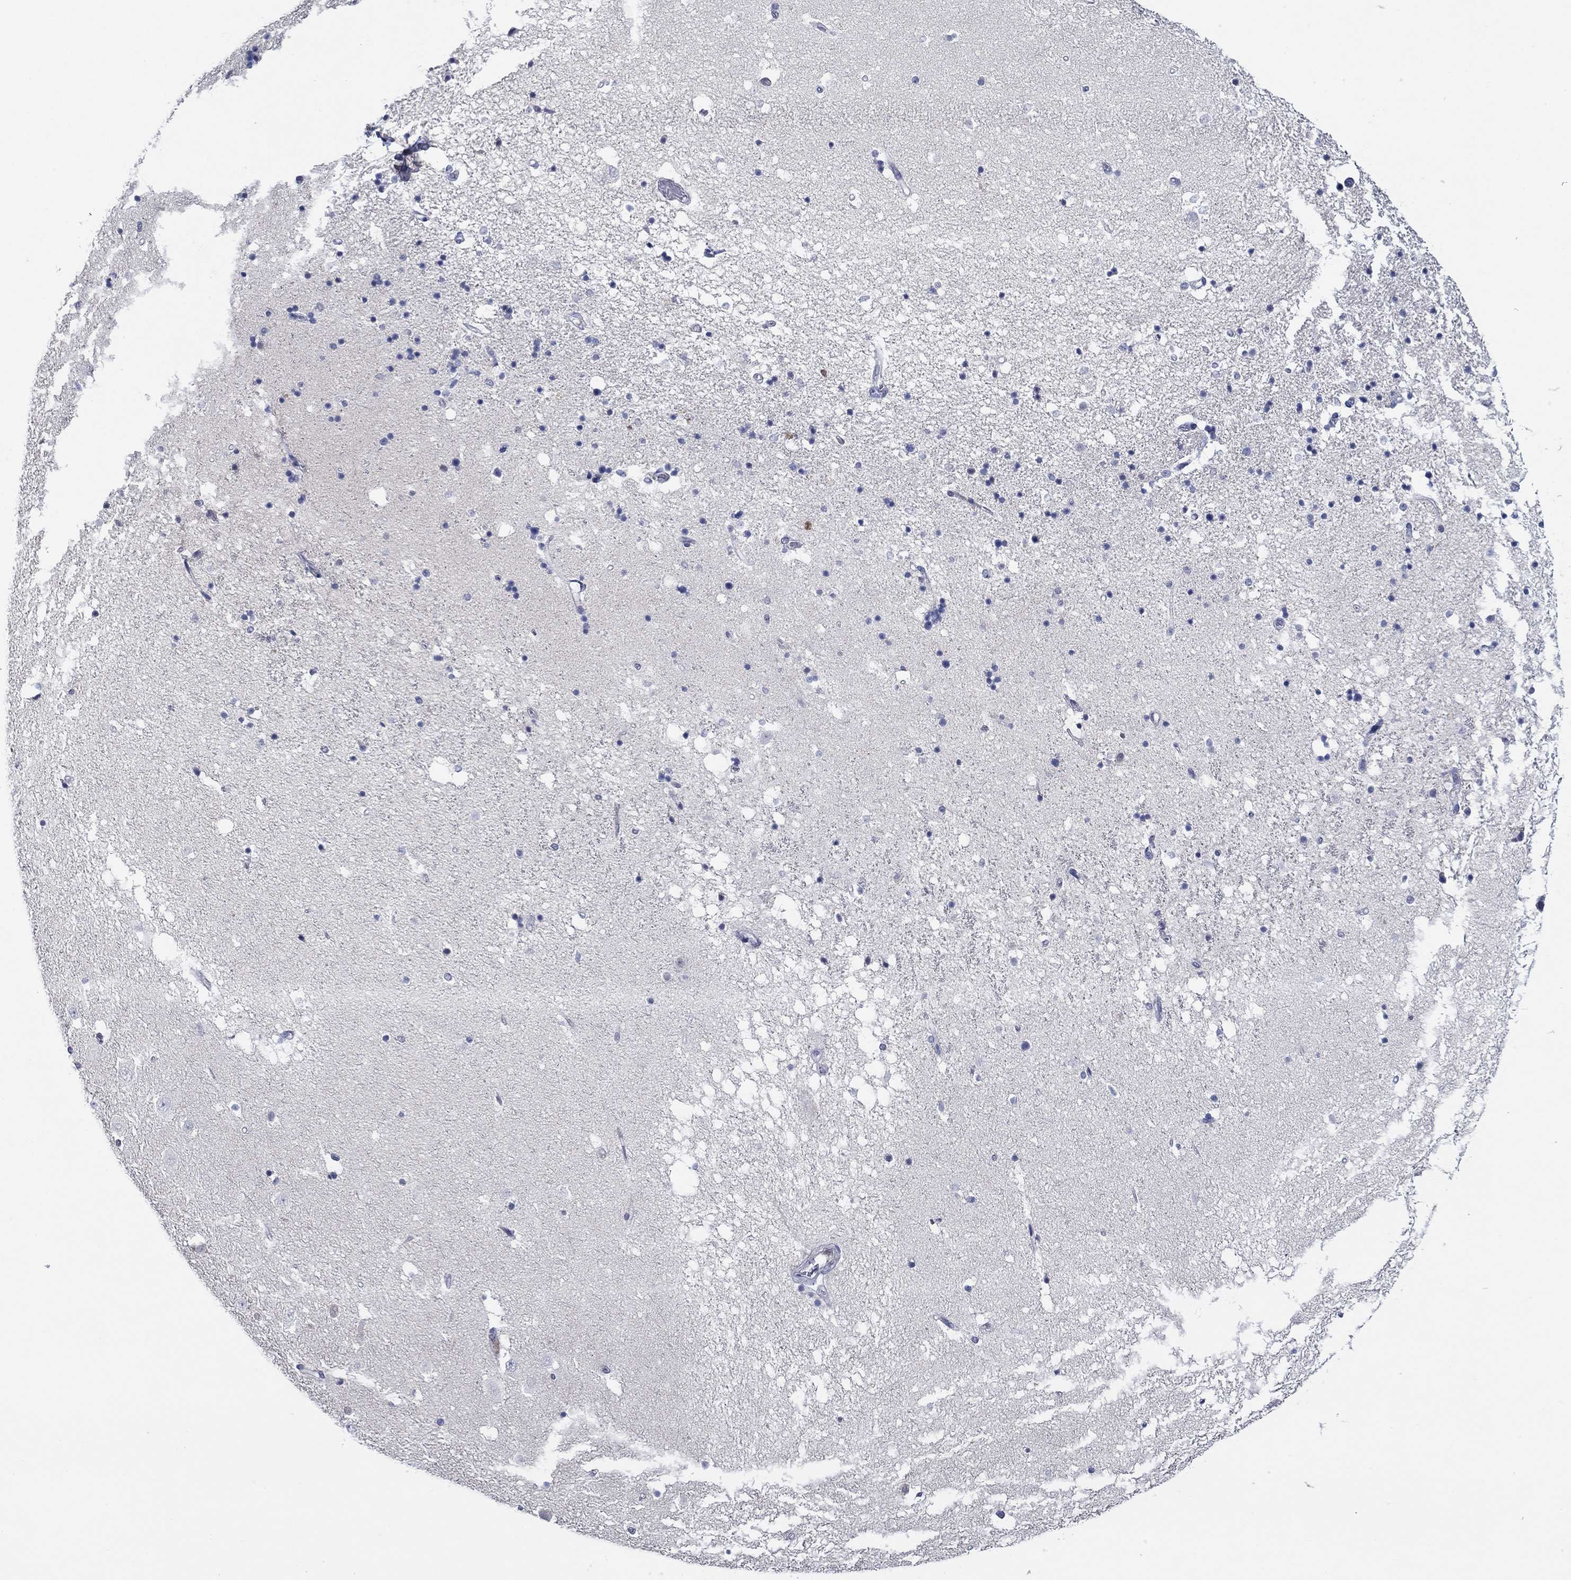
{"staining": {"intensity": "negative", "quantity": "none", "location": "none"}, "tissue": "hippocampus", "cell_type": "Glial cells", "image_type": "normal", "snomed": [{"axis": "morphology", "description": "Normal tissue, NOS"}, {"axis": "topography", "description": "Hippocampus"}], "caption": "Glial cells are negative for brown protein staining in benign hippocampus. (DAB immunohistochemistry (IHC) with hematoxylin counter stain).", "gene": "SLC34A1", "patient": {"sex": "male", "age": 49}}